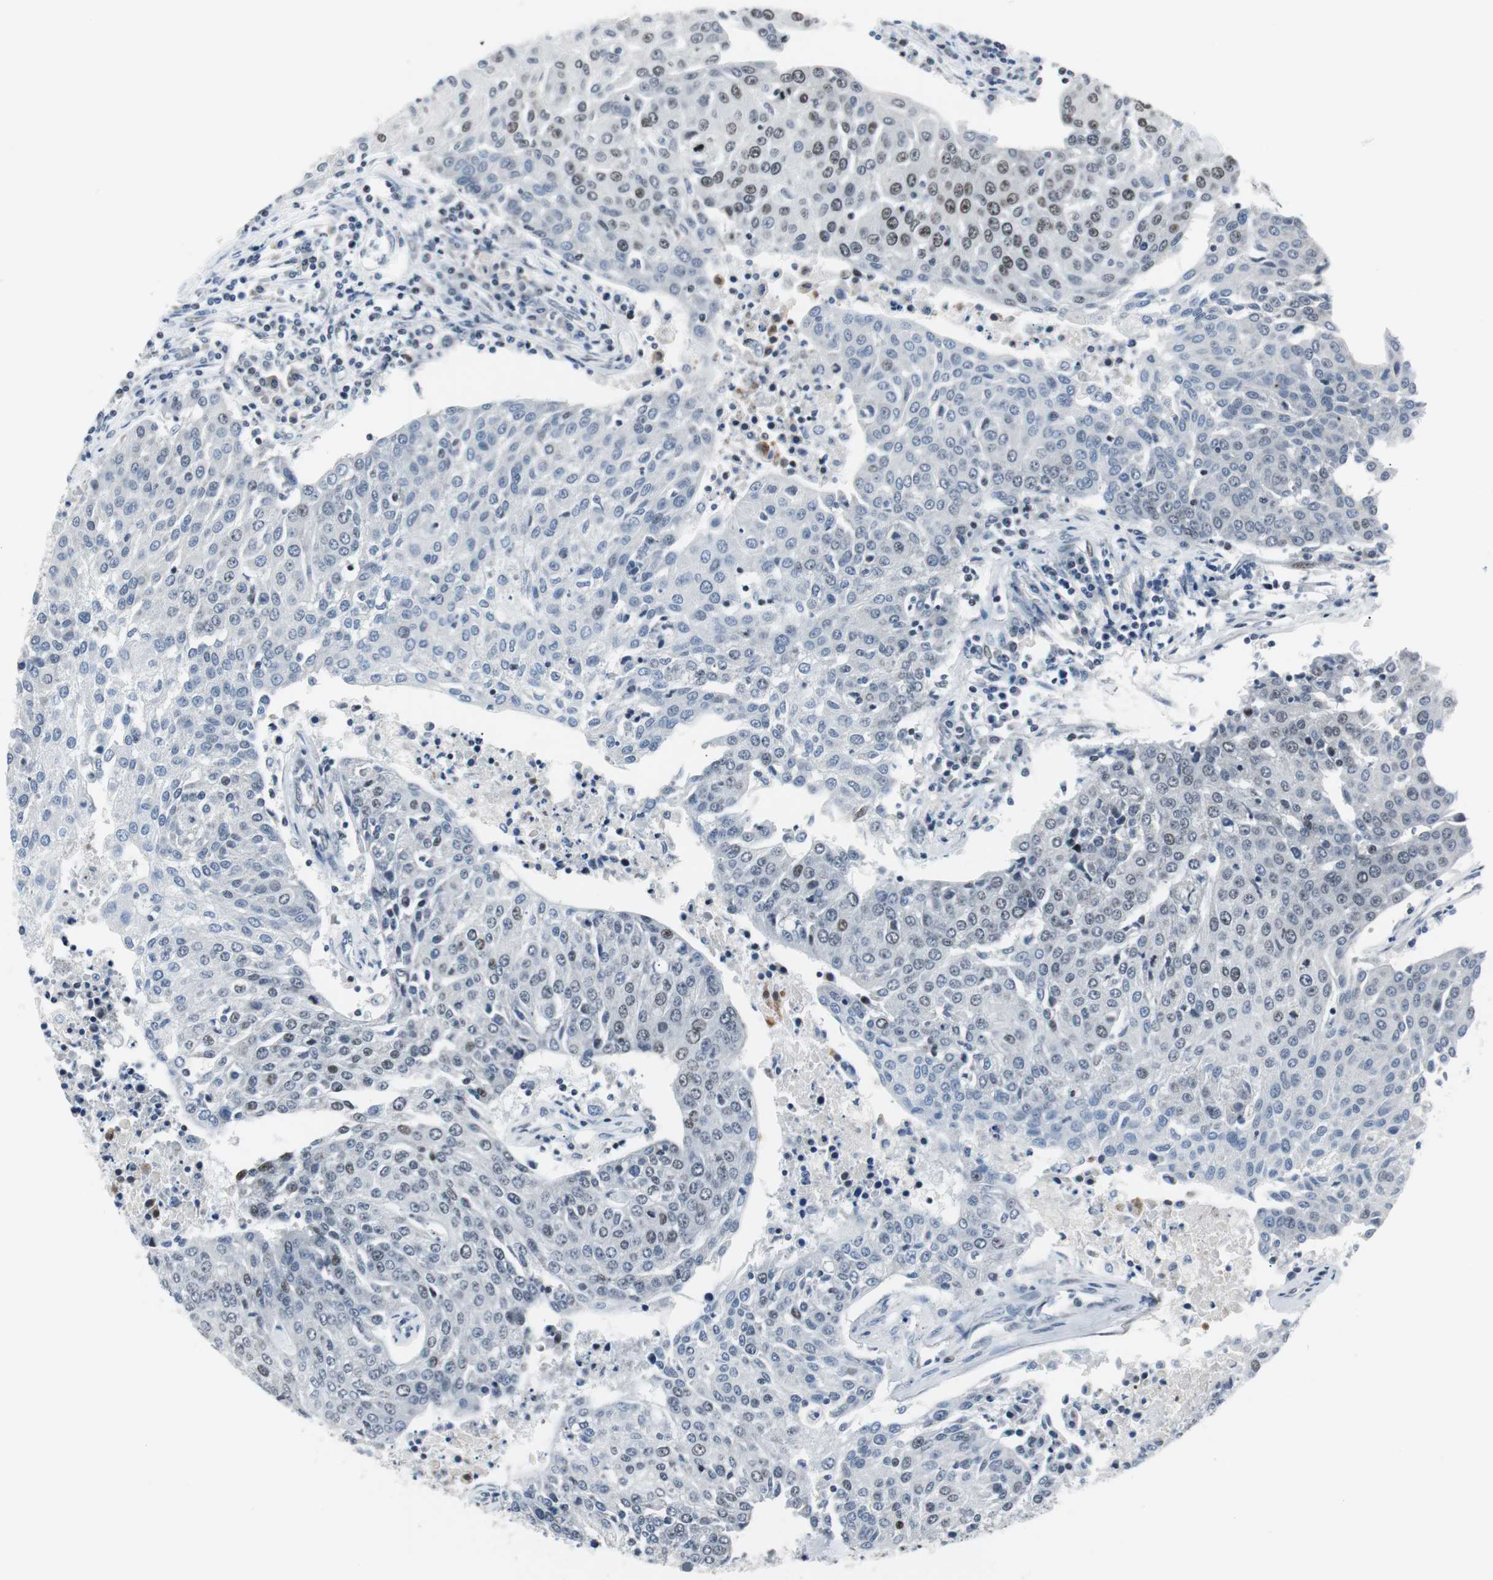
{"staining": {"intensity": "weak", "quantity": "<25%", "location": "nuclear"}, "tissue": "urothelial cancer", "cell_type": "Tumor cells", "image_type": "cancer", "snomed": [{"axis": "morphology", "description": "Urothelial carcinoma, High grade"}, {"axis": "topography", "description": "Urinary bladder"}], "caption": "DAB (3,3'-diaminobenzidine) immunohistochemical staining of high-grade urothelial carcinoma displays no significant positivity in tumor cells.", "gene": "MTA1", "patient": {"sex": "female", "age": 85}}